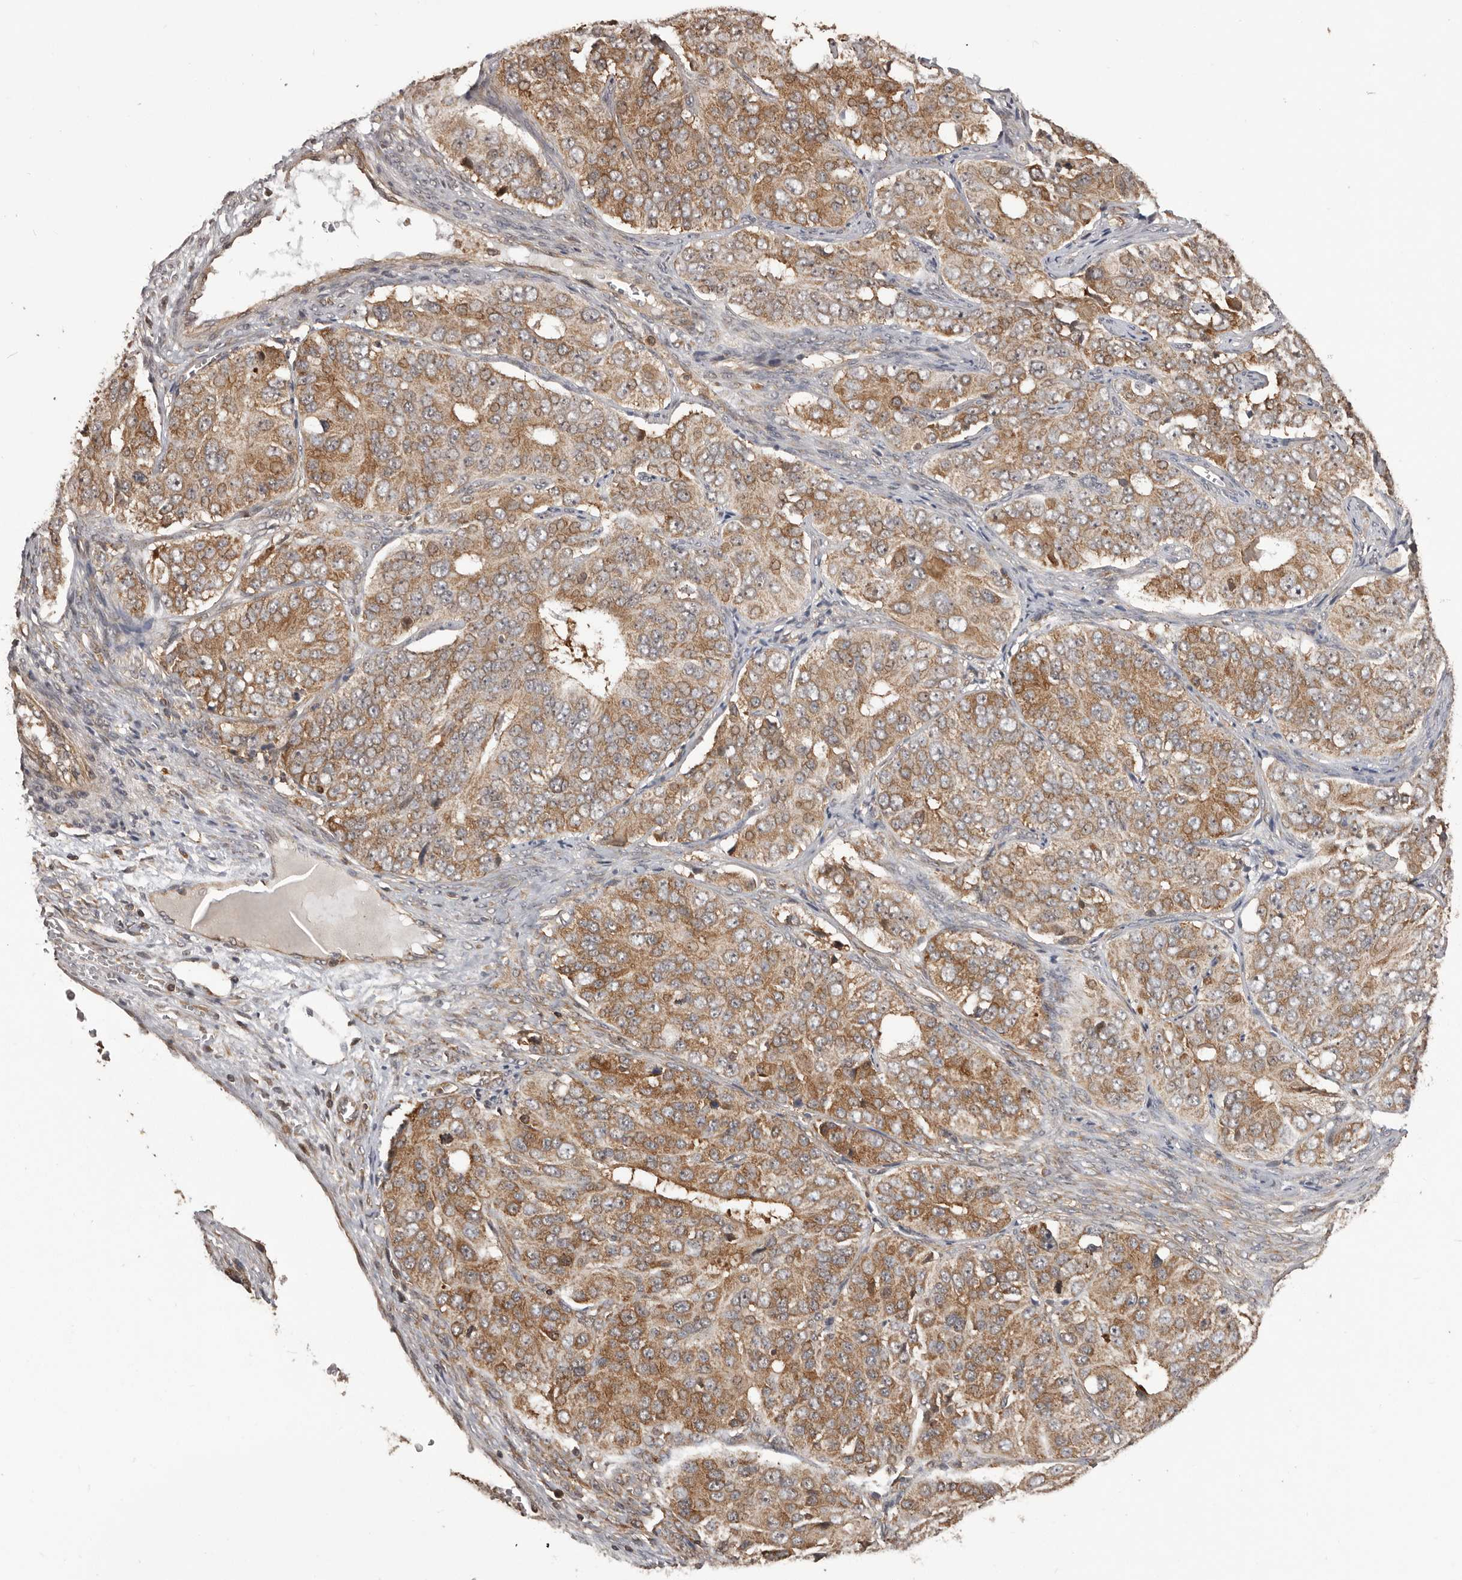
{"staining": {"intensity": "moderate", "quantity": ">75%", "location": "cytoplasmic/membranous"}, "tissue": "ovarian cancer", "cell_type": "Tumor cells", "image_type": "cancer", "snomed": [{"axis": "morphology", "description": "Carcinoma, endometroid"}, {"axis": "topography", "description": "Ovary"}], "caption": "The photomicrograph reveals staining of ovarian cancer (endometroid carcinoma), revealing moderate cytoplasmic/membranous protein expression (brown color) within tumor cells.", "gene": "HBS1L", "patient": {"sex": "female", "age": 51}}